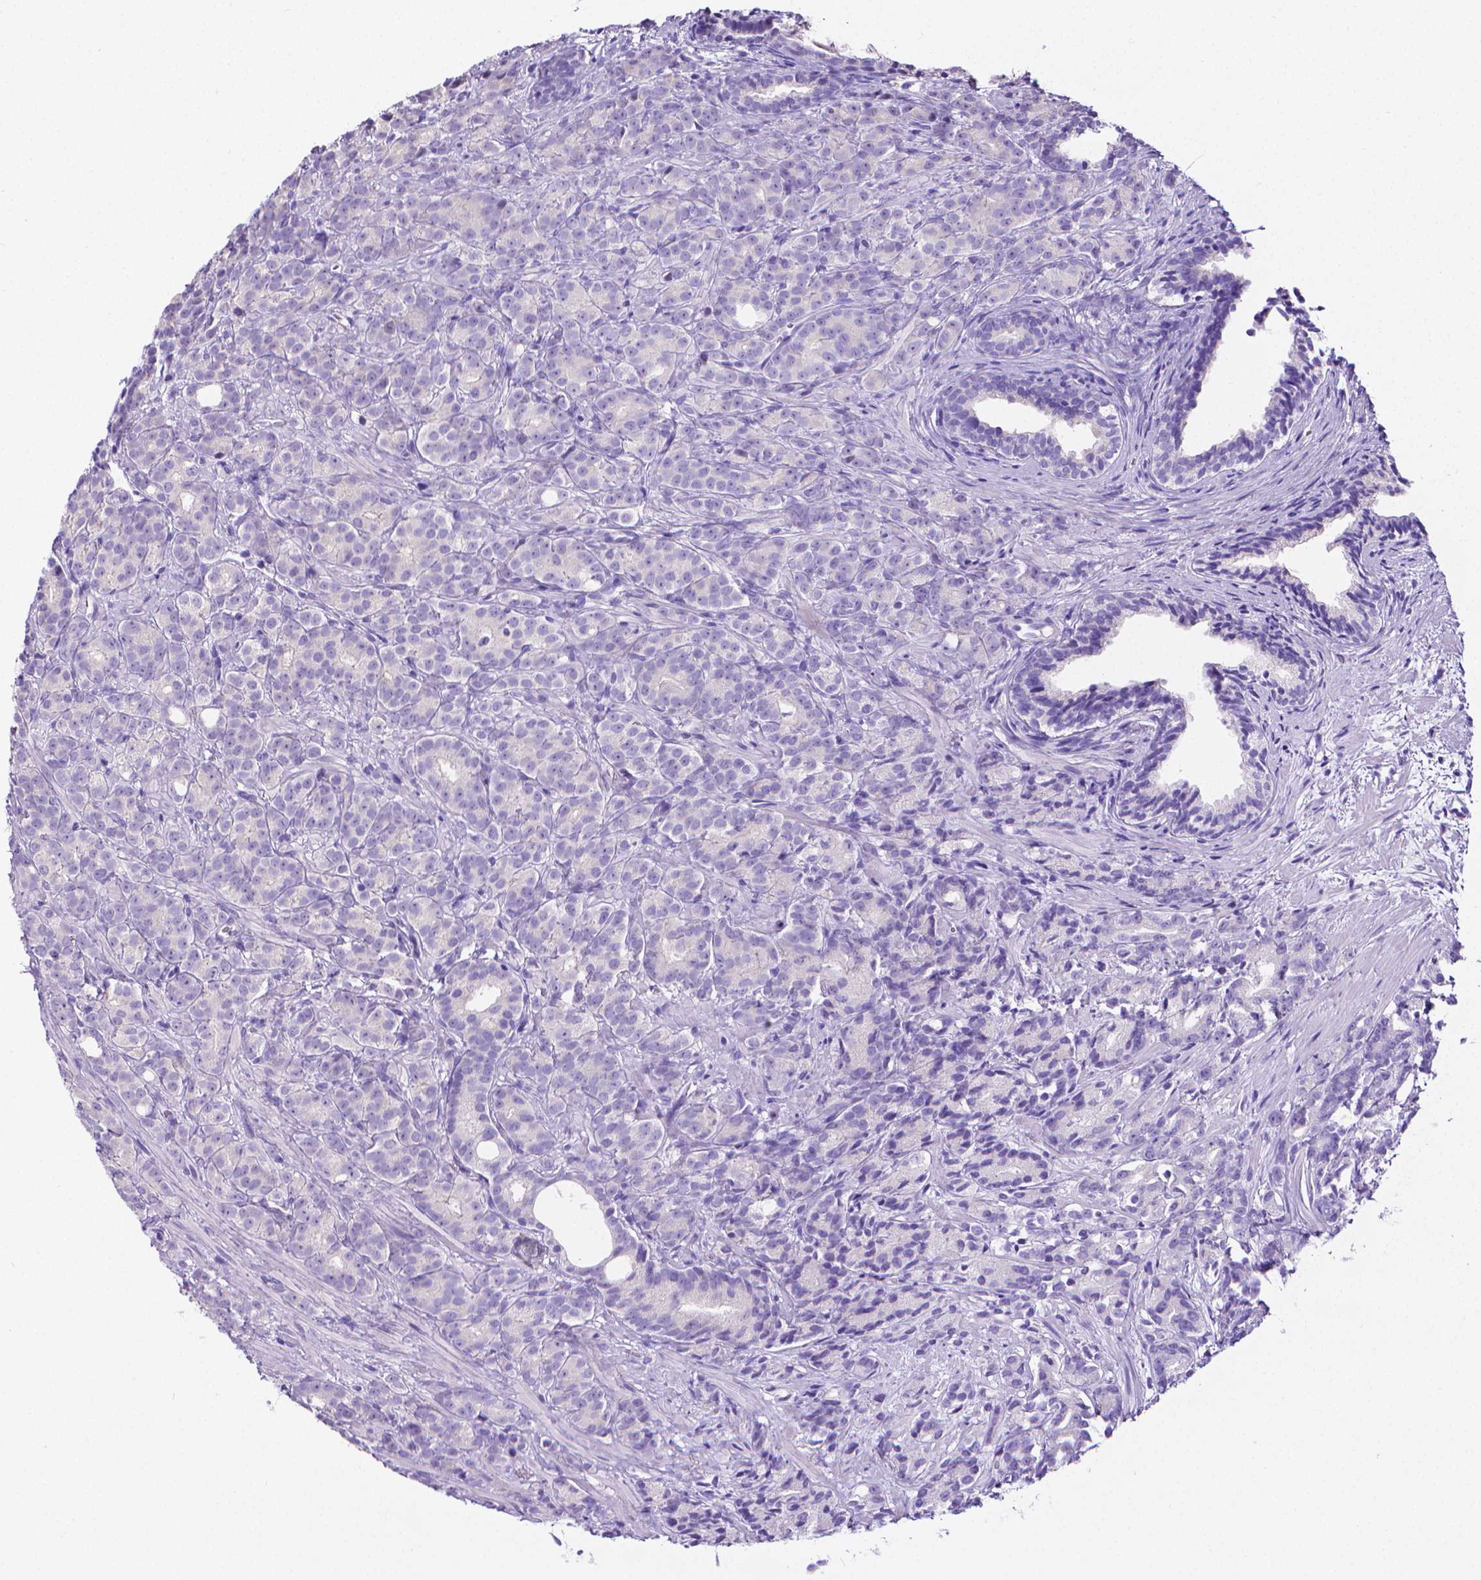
{"staining": {"intensity": "negative", "quantity": "none", "location": "none"}, "tissue": "prostate cancer", "cell_type": "Tumor cells", "image_type": "cancer", "snomed": [{"axis": "morphology", "description": "Adenocarcinoma, High grade"}, {"axis": "topography", "description": "Prostate"}], "caption": "This image is of prostate cancer stained with IHC to label a protein in brown with the nuclei are counter-stained blue. There is no staining in tumor cells.", "gene": "MMP9", "patient": {"sex": "male", "age": 90}}